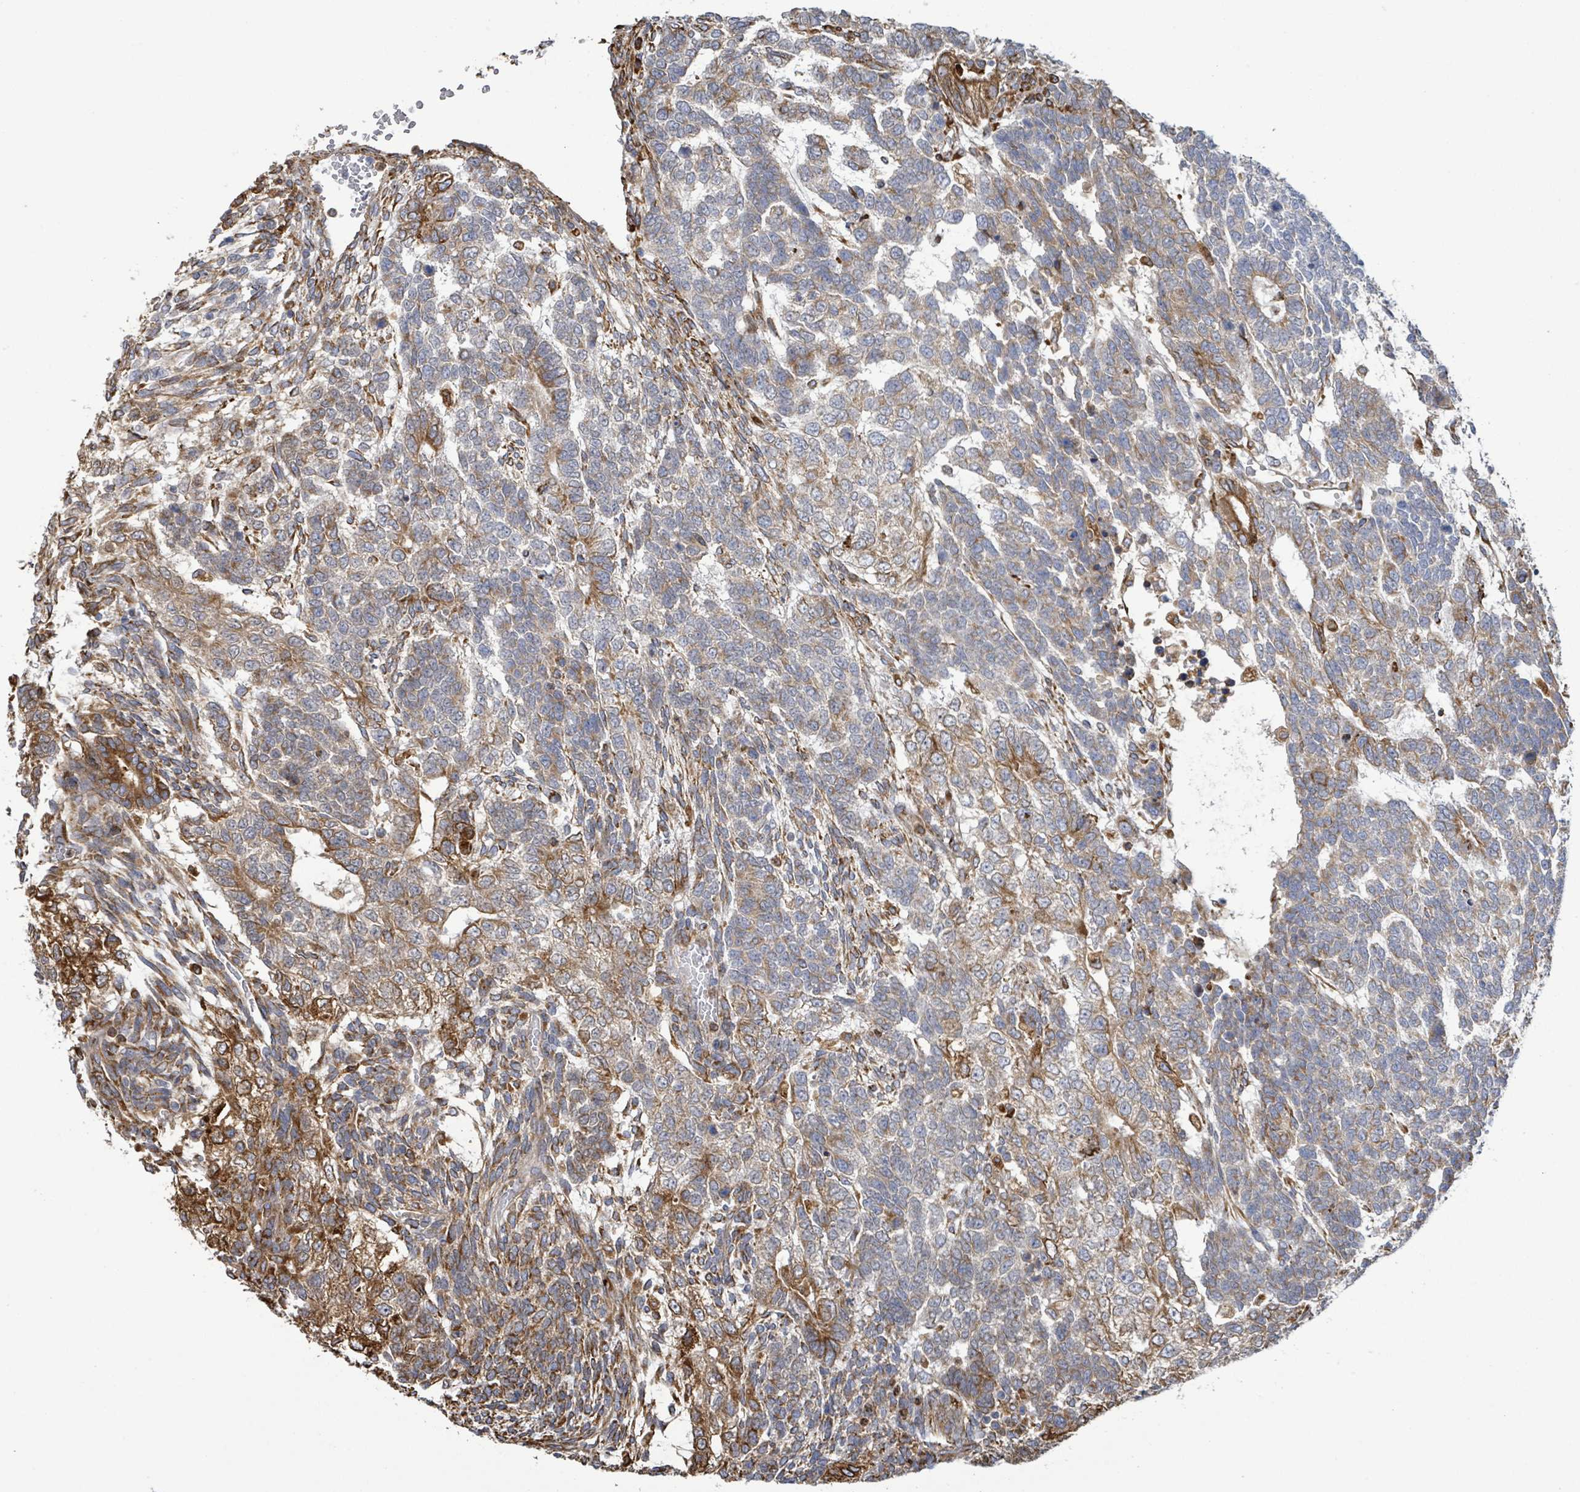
{"staining": {"intensity": "moderate", "quantity": ">75%", "location": "cytoplasmic/membranous"}, "tissue": "testis cancer", "cell_type": "Tumor cells", "image_type": "cancer", "snomed": [{"axis": "morphology", "description": "Carcinoma, Embryonal, NOS"}, {"axis": "topography", "description": "Testis"}], "caption": "Testis embryonal carcinoma tissue shows moderate cytoplasmic/membranous positivity in approximately >75% of tumor cells", "gene": "RFPL4A", "patient": {"sex": "male", "age": 23}}